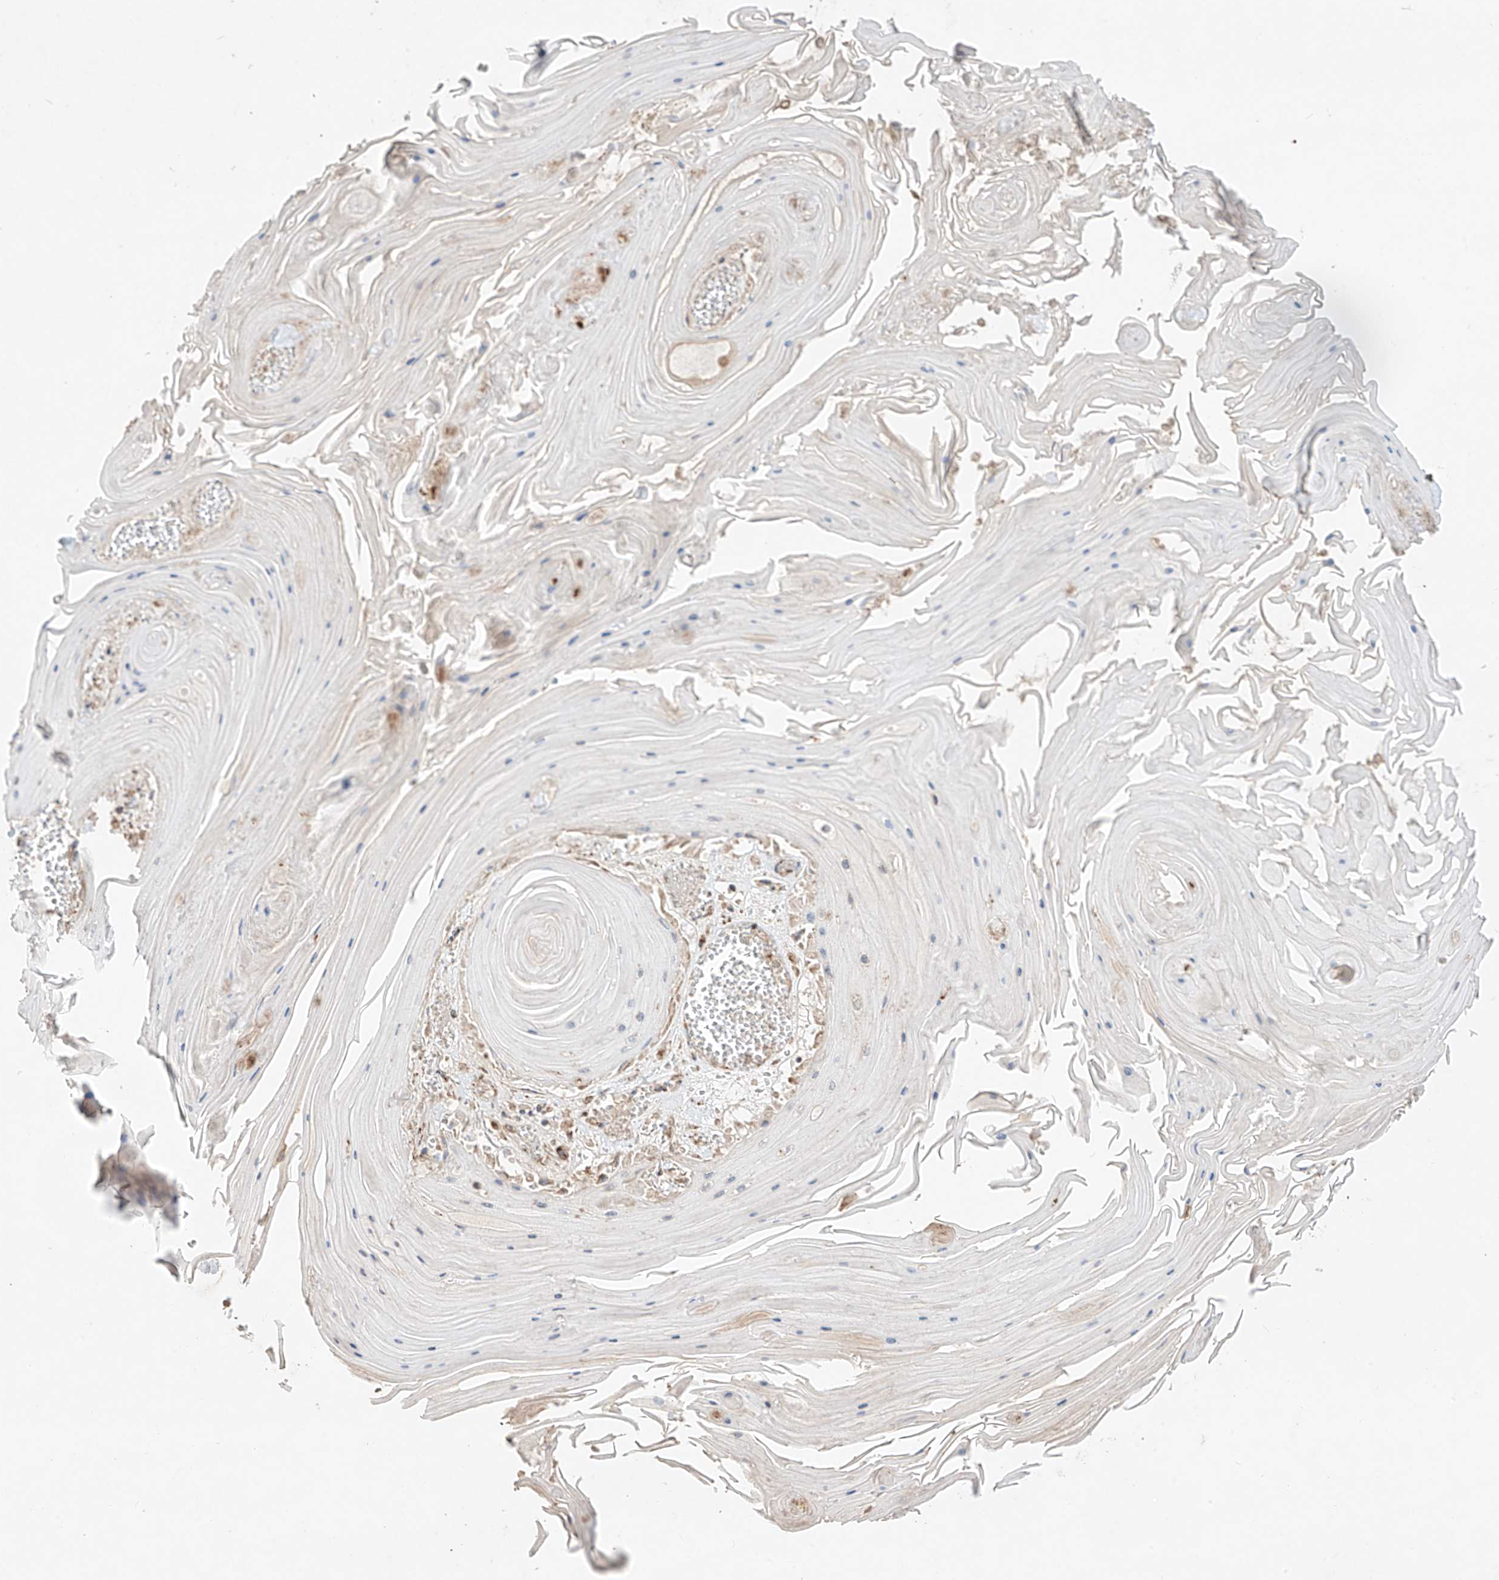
{"staining": {"intensity": "negative", "quantity": "none", "location": "none"}, "tissue": "skin cancer", "cell_type": "Tumor cells", "image_type": "cancer", "snomed": [{"axis": "morphology", "description": "Squamous cell carcinoma, NOS"}, {"axis": "topography", "description": "Skin"}], "caption": "Squamous cell carcinoma (skin) was stained to show a protein in brown. There is no significant expression in tumor cells.", "gene": "COLGALT2", "patient": {"sex": "male", "age": 74}}